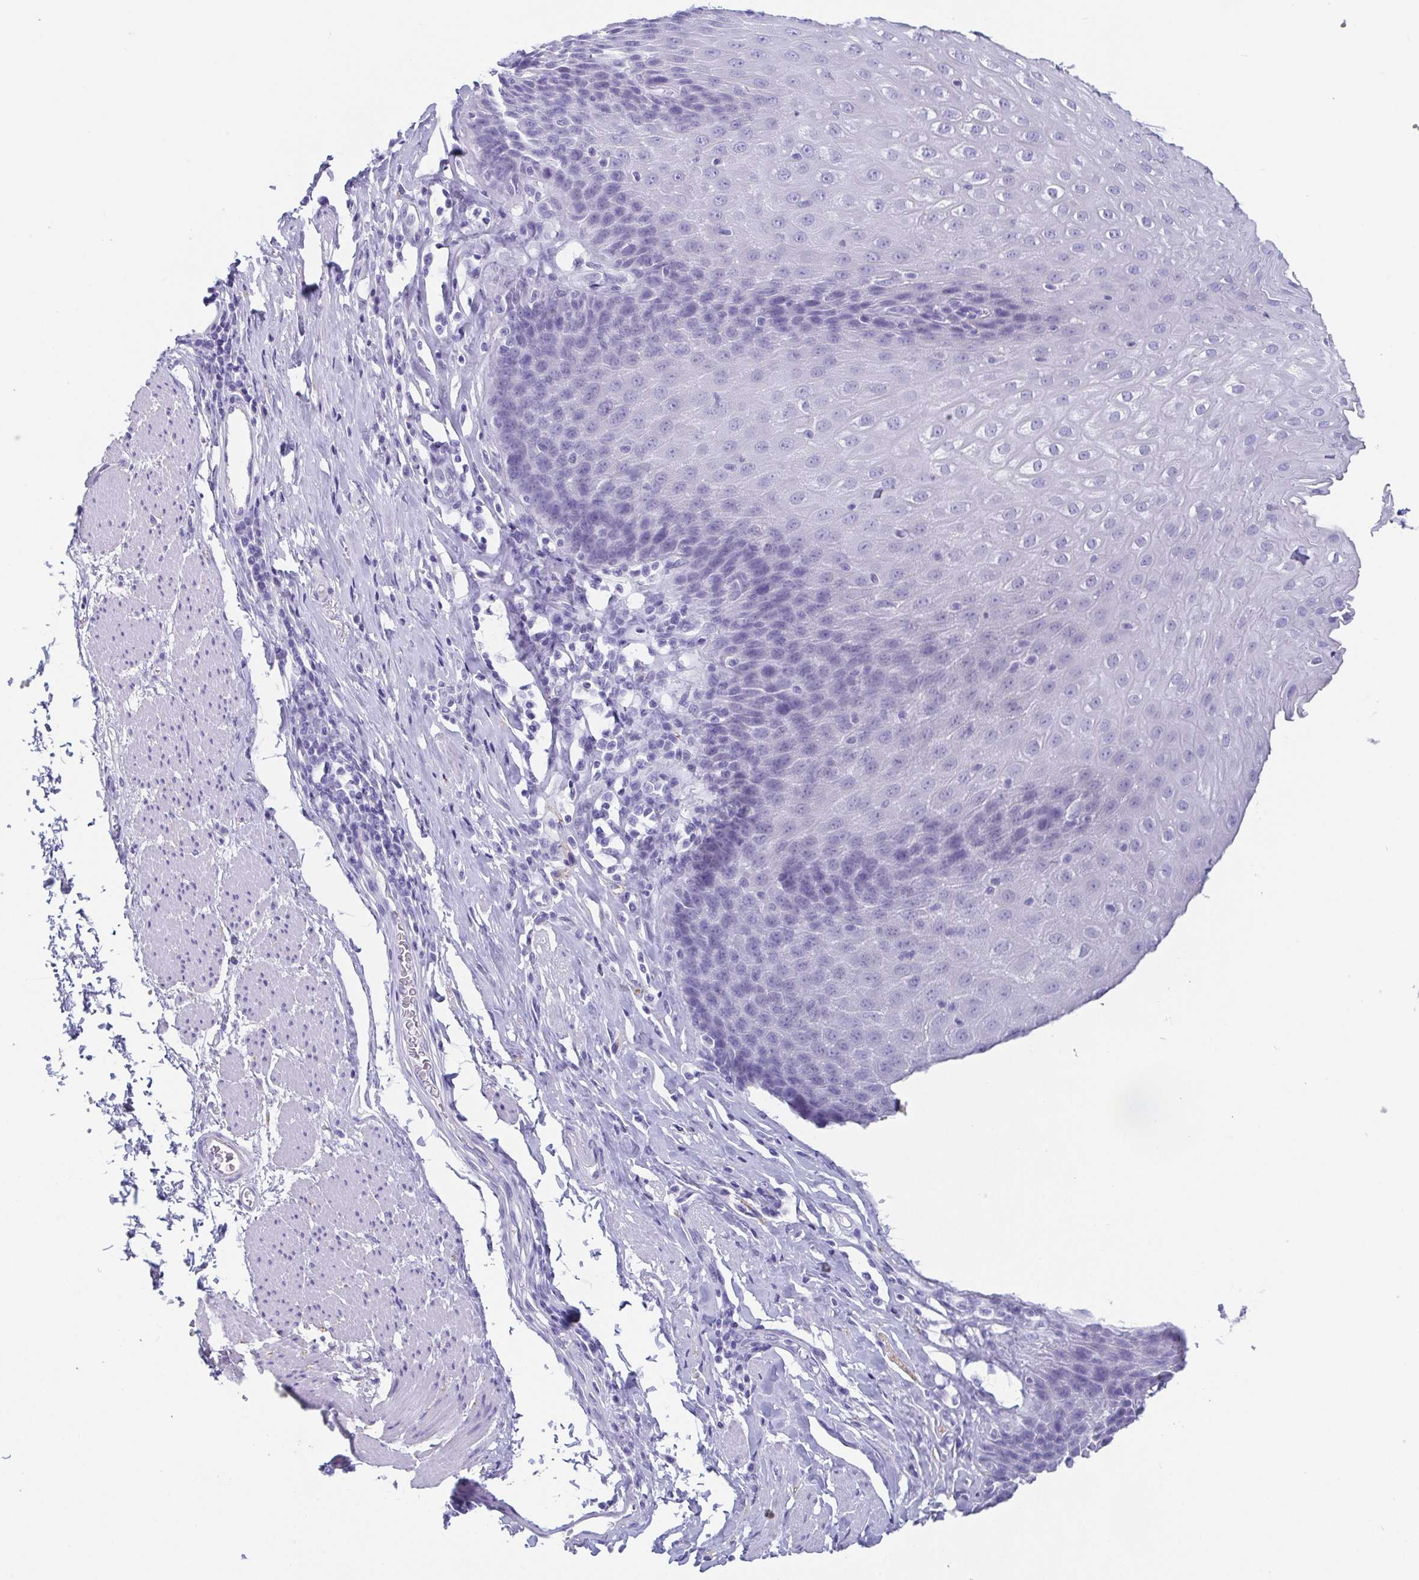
{"staining": {"intensity": "negative", "quantity": "none", "location": "none"}, "tissue": "esophagus", "cell_type": "Squamous epithelial cells", "image_type": "normal", "snomed": [{"axis": "morphology", "description": "Normal tissue, NOS"}, {"axis": "topography", "description": "Esophagus"}], "caption": "Immunohistochemical staining of benign esophagus shows no significant positivity in squamous epithelial cells.", "gene": "SCGN", "patient": {"sex": "female", "age": 61}}